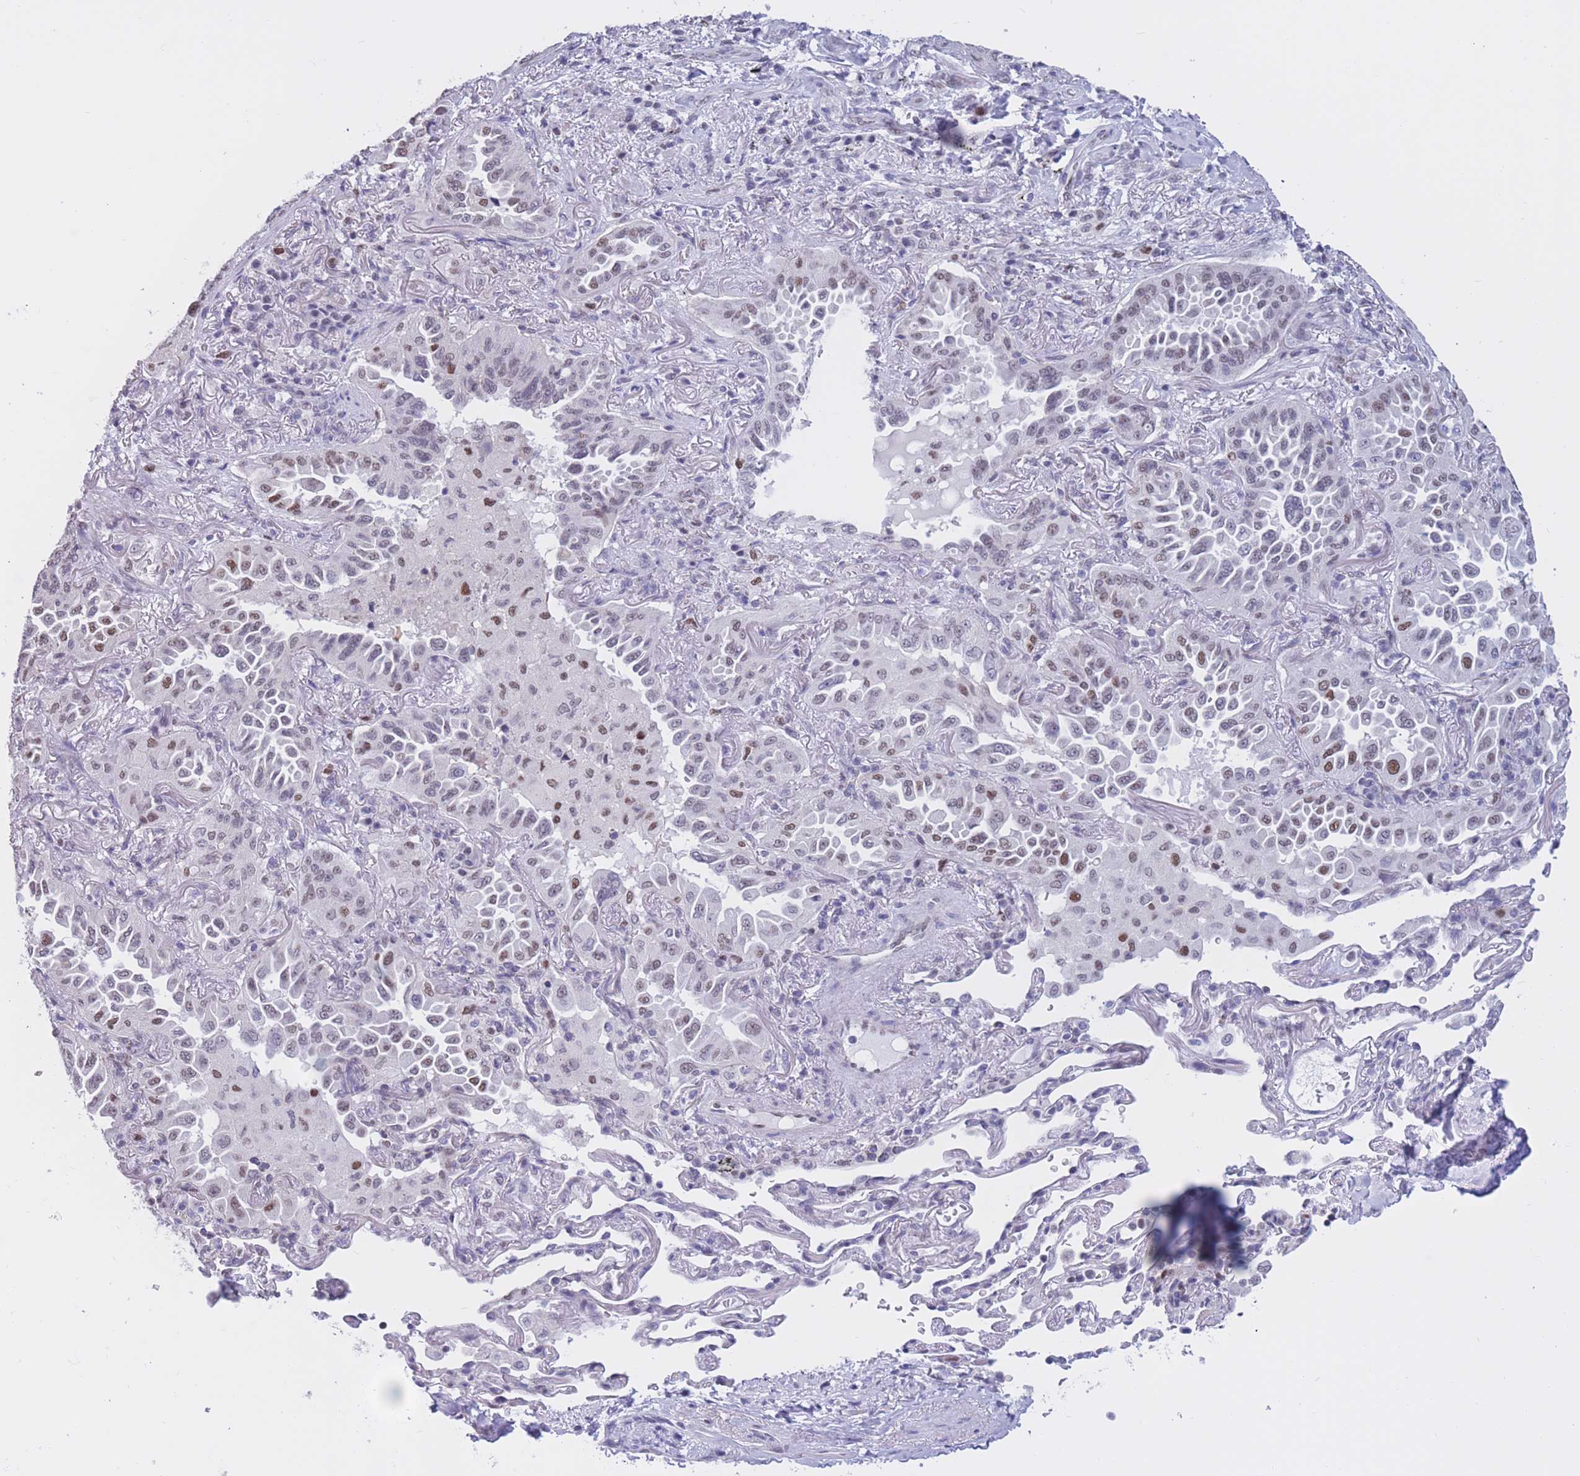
{"staining": {"intensity": "moderate", "quantity": "<25%", "location": "nuclear"}, "tissue": "lung cancer", "cell_type": "Tumor cells", "image_type": "cancer", "snomed": [{"axis": "morphology", "description": "Adenocarcinoma, NOS"}, {"axis": "topography", "description": "Lung"}], "caption": "Protein staining shows moderate nuclear staining in about <25% of tumor cells in lung cancer.", "gene": "NASP", "patient": {"sex": "female", "age": 69}}